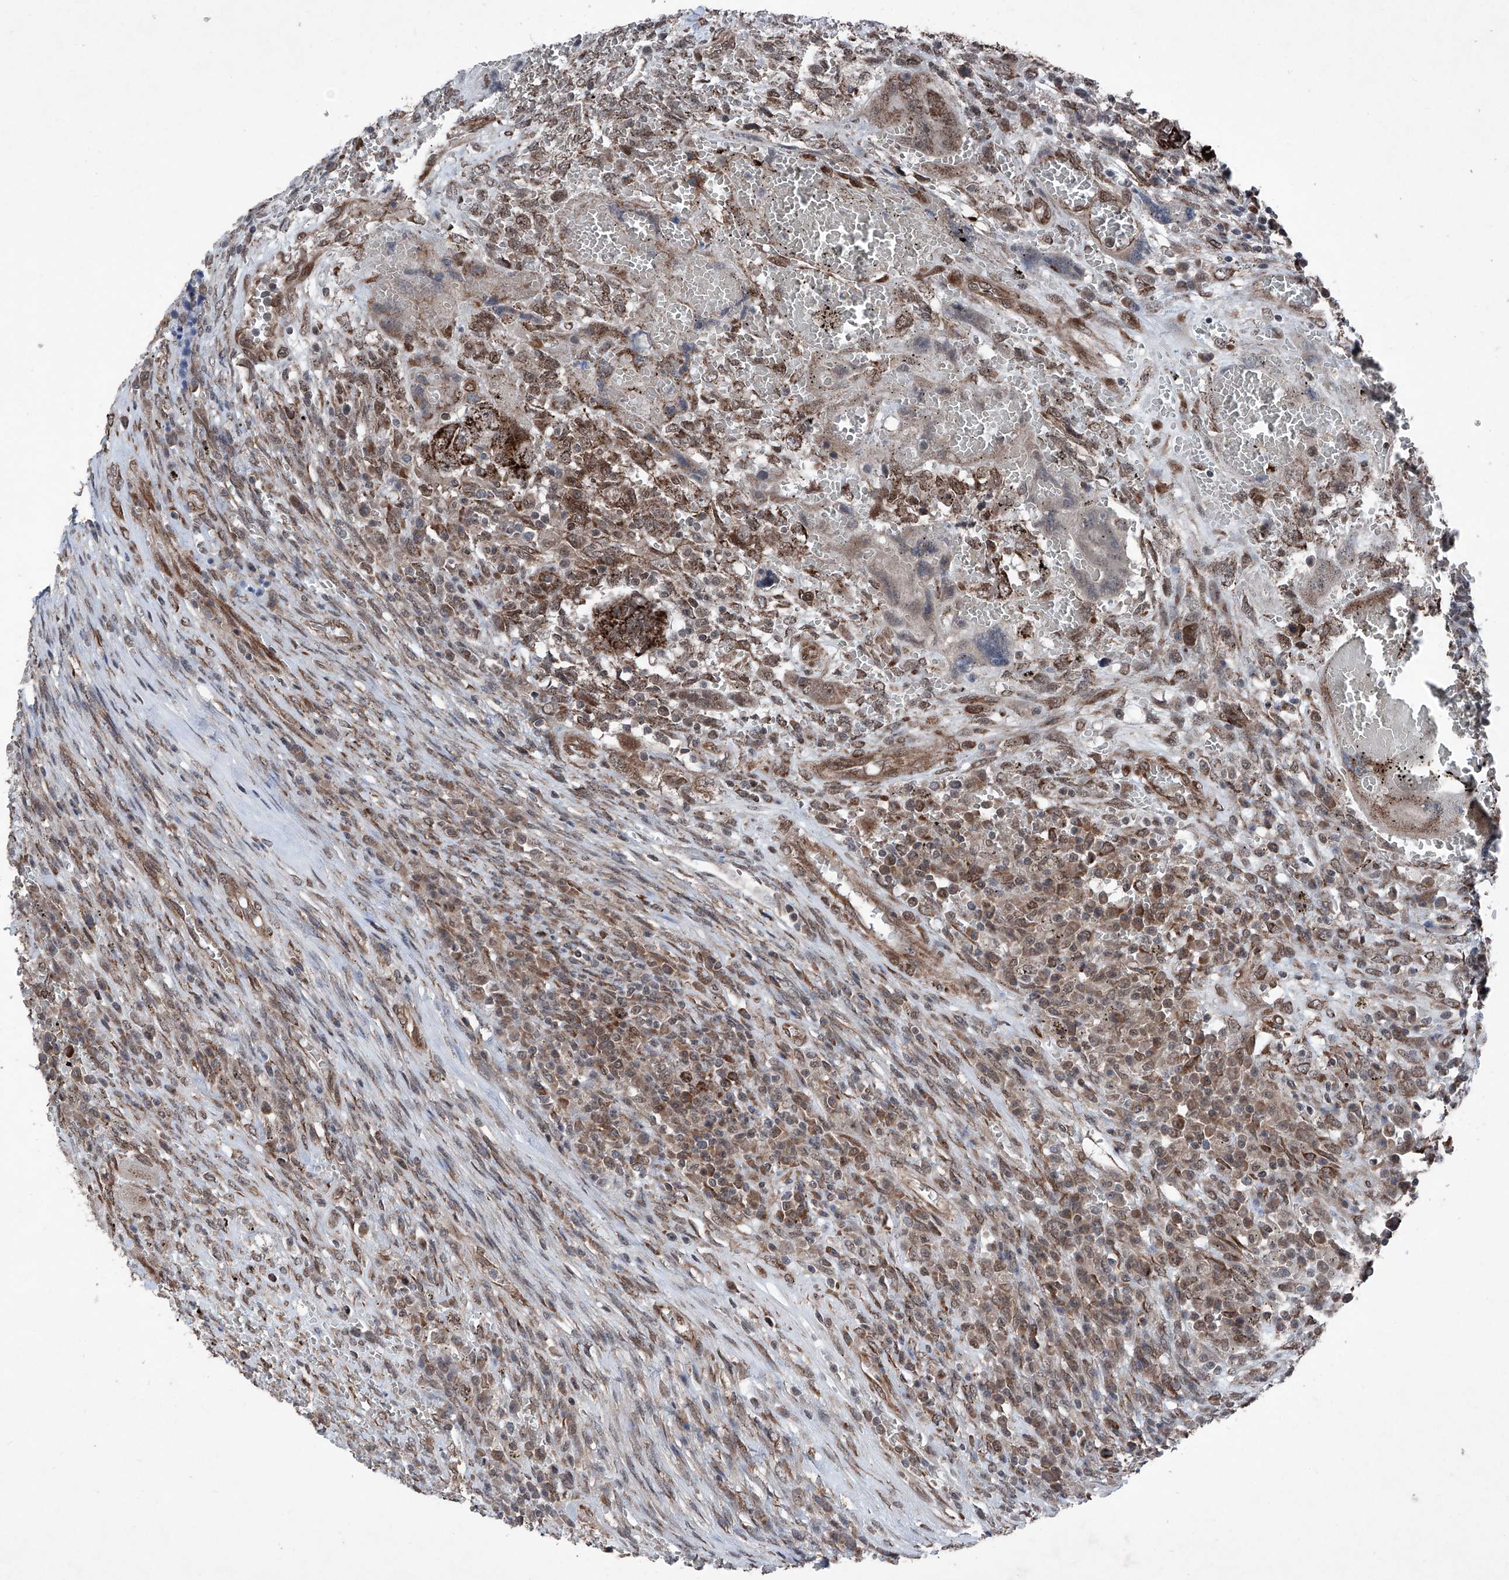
{"staining": {"intensity": "strong", "quantity": ">75%", "location": "cytoplasmic/membranous"}, "tissue": "testis cancer", "cell_type": "Tumor cells", "image_type": "cancer", "snomed": [{"axis": "morphology", "description": "Carcinoma, Embryonal, NOS"}, {"axis": "topography", "description": "Testis"}], "caption": "Strong cytoplasmic/membranous protein staining is present in approximately >75% of tumor cells in testis cancer (embryonal carcinoma).", "gene": "COA7", "patient": {"sex": "male", "age": 26}}